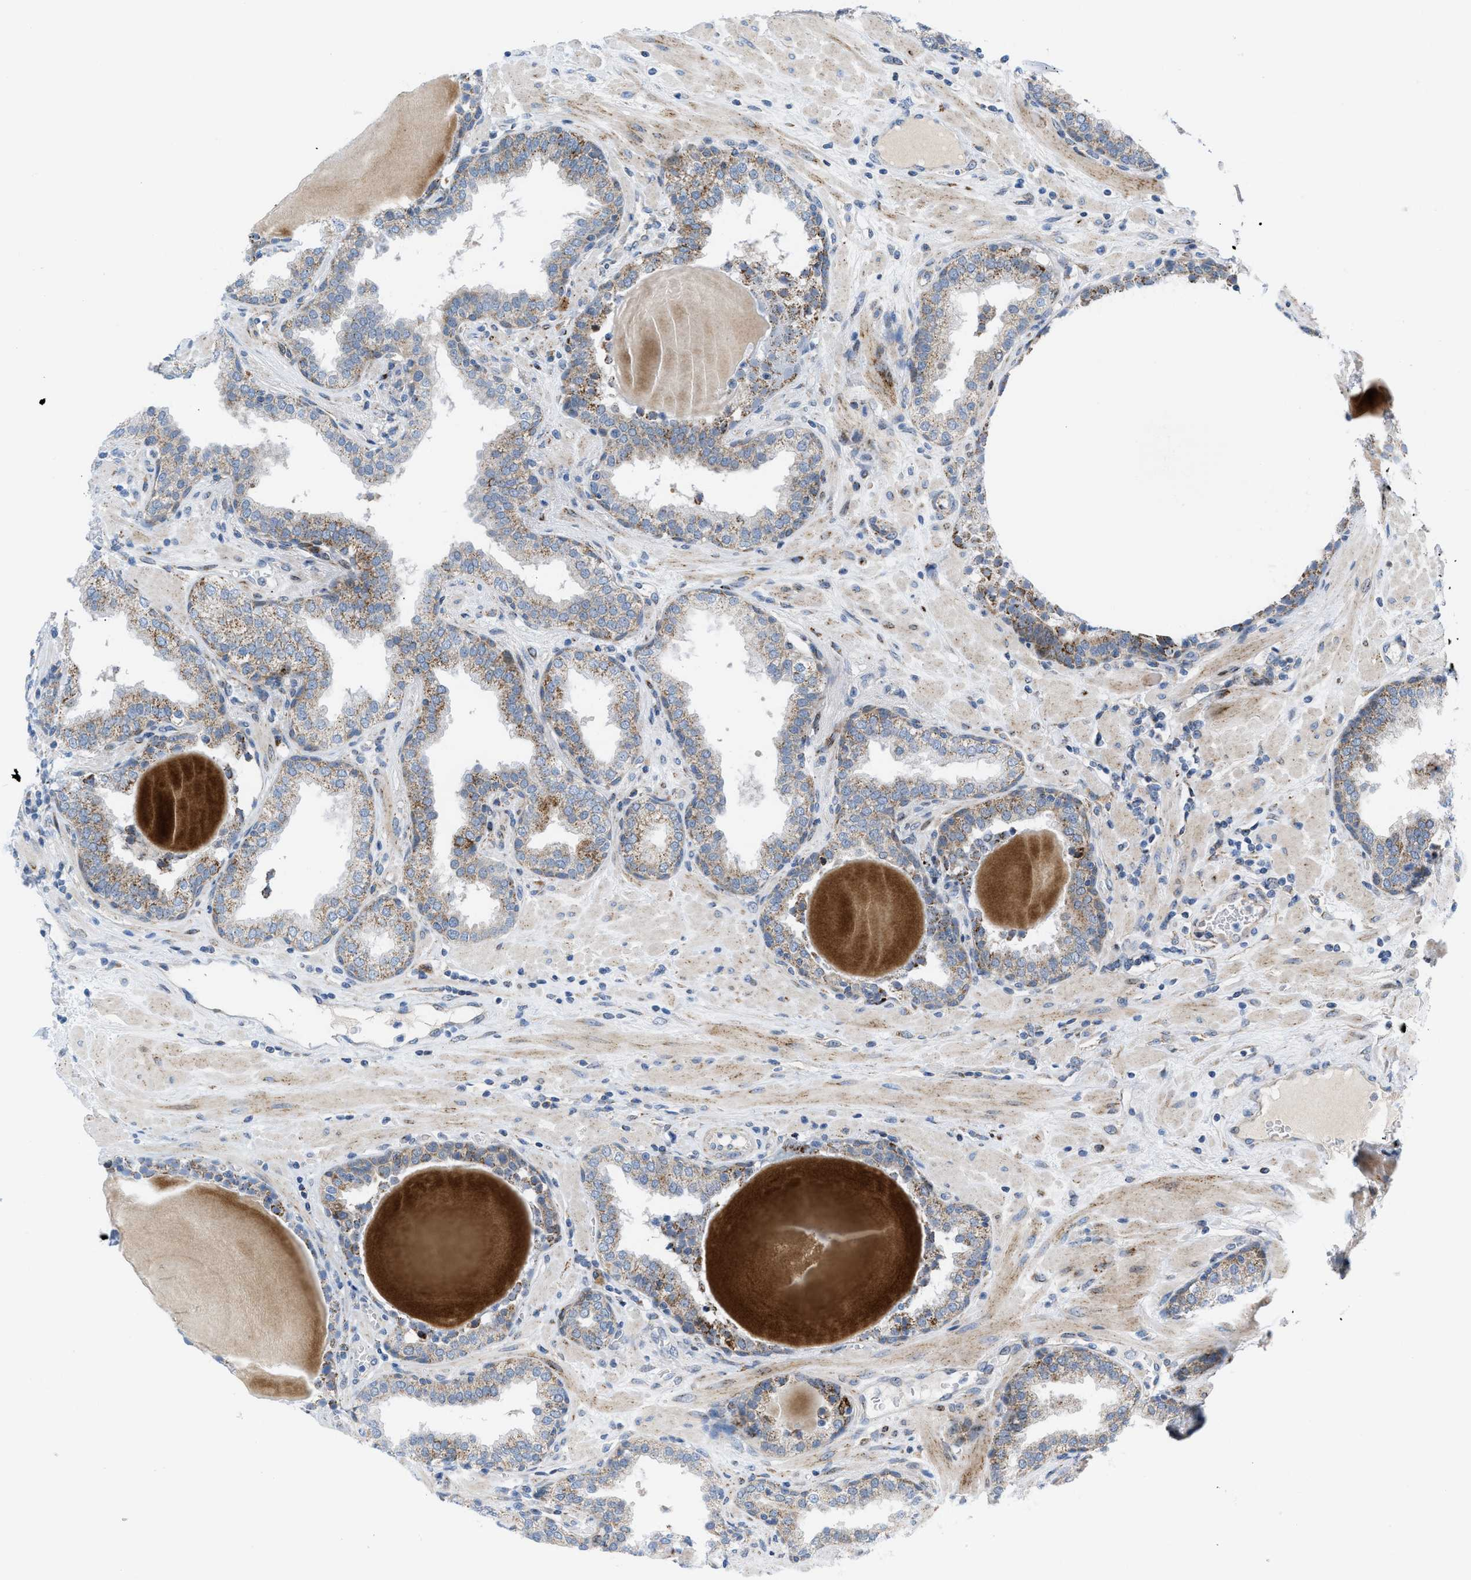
{"staining": {"intensity": "moderate", "quantity": "25%-75%", "location": "cytoplasmic/membranous"}, "tissue": "prostate", "cell_type": "Glandular cells", "image_type": "normal", "snomed": [{"axis": "morphology", "description": "Normal tissue, NOS"}, {"axis": "topography", "description": "Prostate"}], "caption": "Protein expression analysis of benign prostate demonstrates moderate cytoplasmic/membranous positivity in about 25%-75% of glandular cells. (IHC, brightfield microscopy, high magnification).", "gene": "RBBP9", "patient": {"sex": "male", "age": 51}}